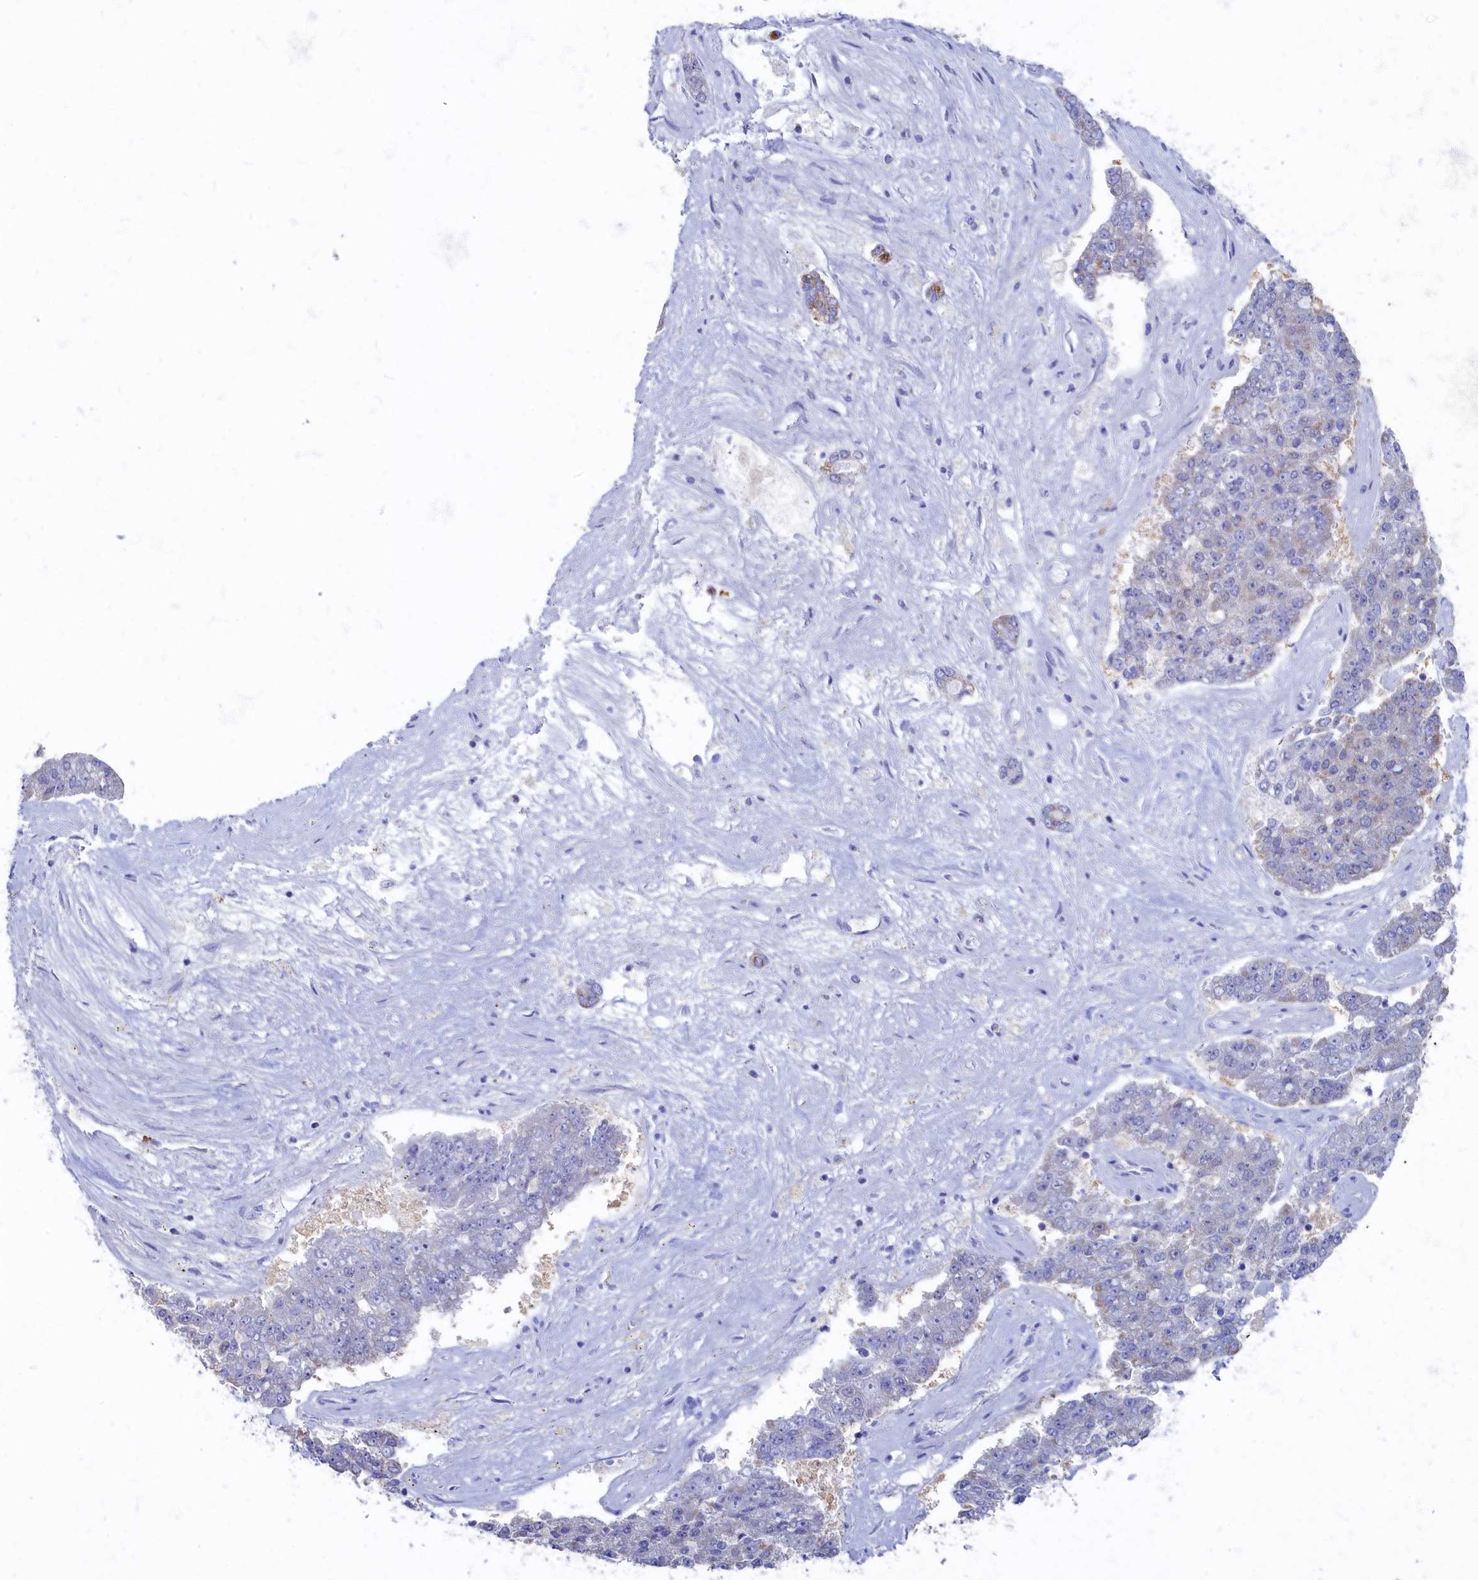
{"staining": {"intensity": "negative", "quantity": "none", "location": "none"}, "tissue": "pancreatic cancer", "cell_type": "Tumor cells", "image_type": "cancer", "snomed": [{"axis": "morphology", "description": "Adenocarcinoma, NOS"}, {"axis": "topography", "description": "Pancreas"}], "caption": "An immunohistochemistry (IHC) photomicrograph of pancreatic cancer (adenocarcinoma) is shown. There is no staining in tumor cells of pancreatic cancer (adenocarcinoma).", "gene": "OCIAD2", "patient": {"sex": "male", "age": 50}}